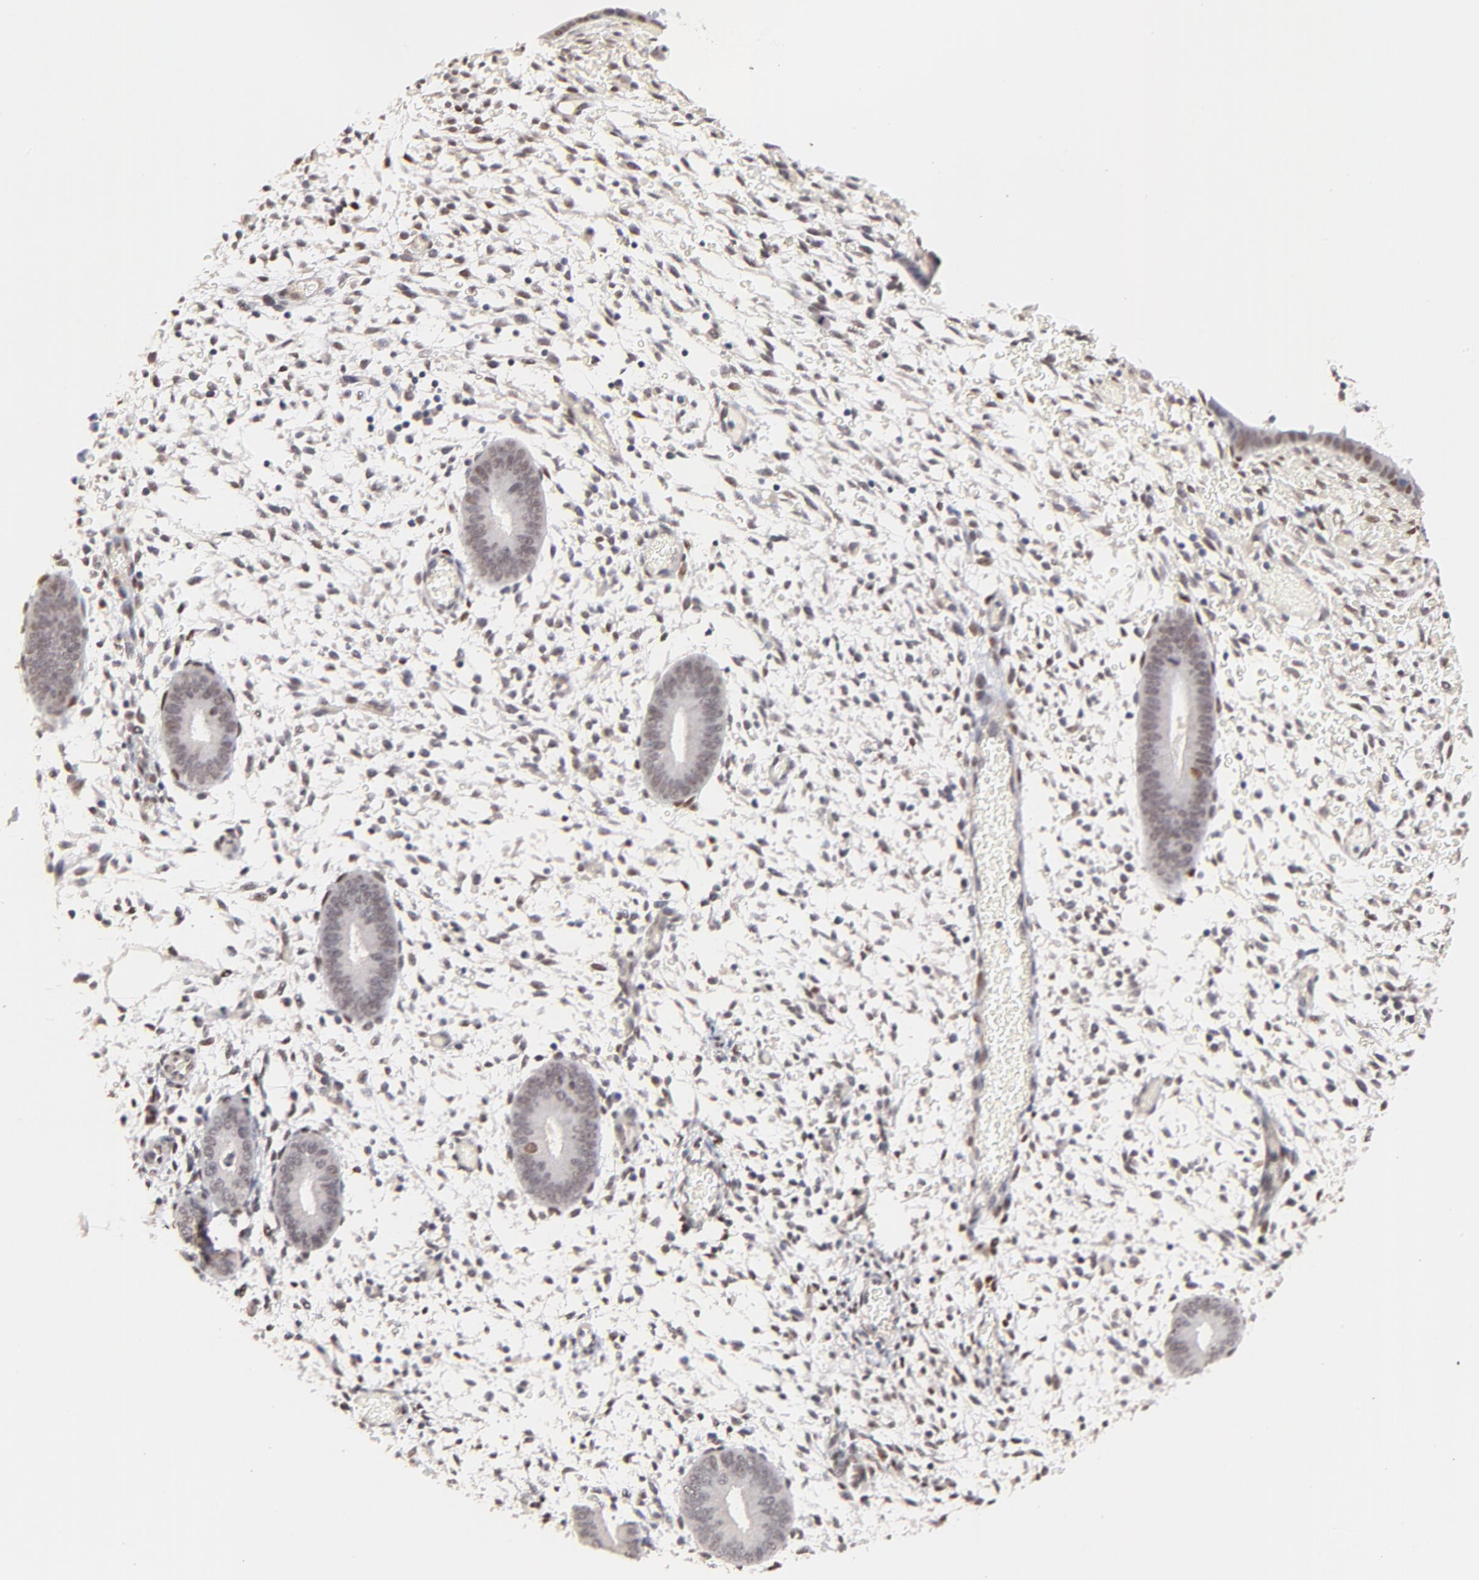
{"staining": {"intensity": "weak", "quantity": "25%-75%", "location": "nuclear"}, "tissue": "endometrium", "cell_type": "Cells in endometrial stroma", "image_type": "normal", "snomed": [{"axis": "morphology", "description": "Normal tissue, NOS"}, {"axis": "topography", "description": "Endometrium"}], "caption": "Protein staining of unremarkable endometrium demonstrates weak nuclear positivity in about 25%-75% of cells in endometrial stroma. Immunohistochemistry (ihc) stains the protein of interest in brown and the nuclei are stained blue.", "gene": "ZFP92", "patient": {"sex": "female", "age": 42}}